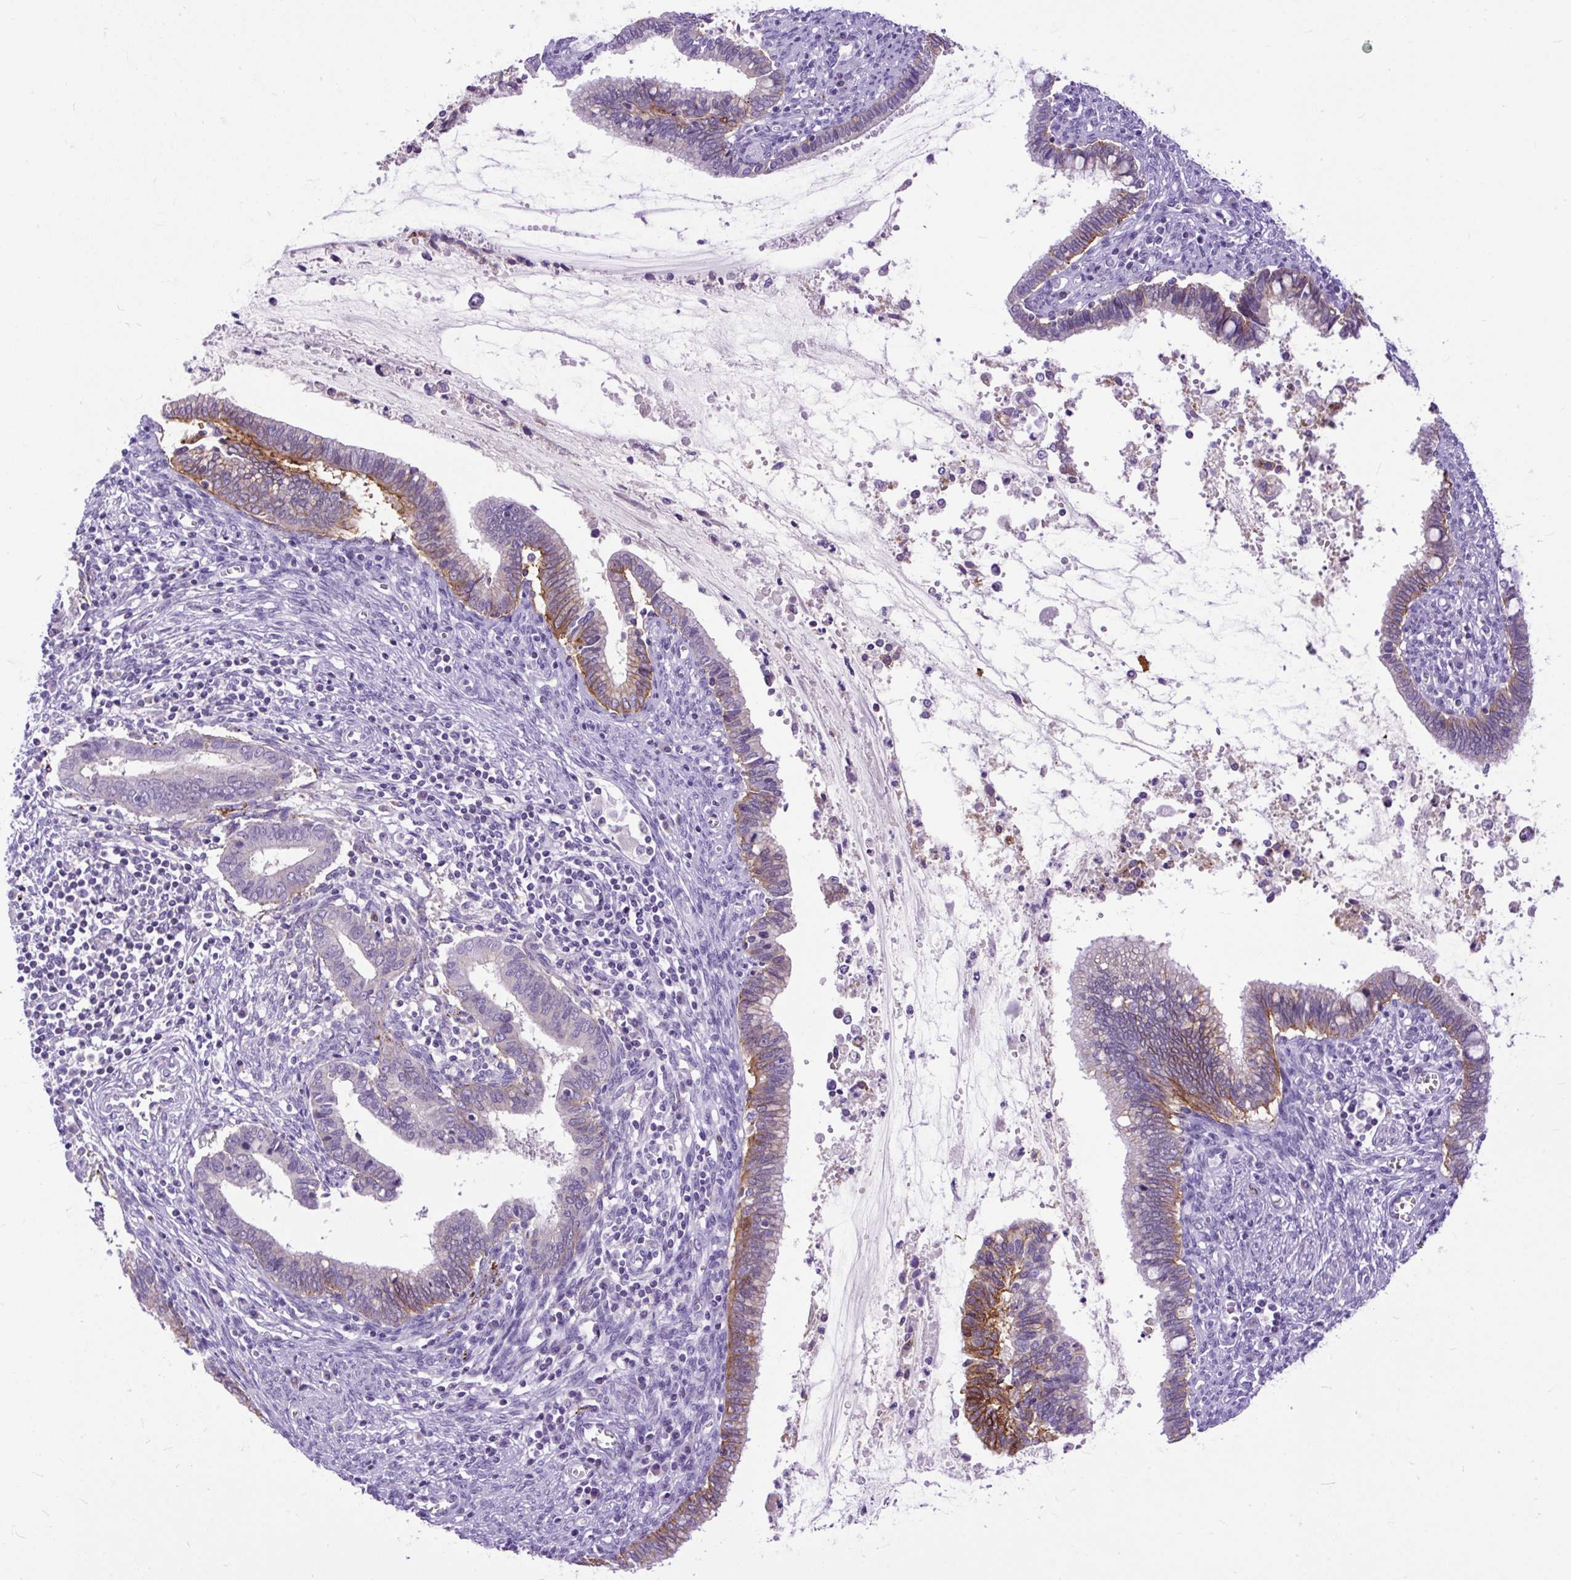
{"staining": {"intensity": "moderate", "quantity": "25%-75%", "location": "cytoplasmic/membranous"}, "tissue": "cervical cancer", "cell_type": "Tumor cells", "image_type": "cancer", "snomed": [{"axis": "morphology", "description": "Adenocarcinoma, NOS"}, {"axis": "topography", "description": "Cervix"}], "caption": "This is an image of IHC staining of cervical cancer (adenocarcinoma), which shows moderate positivity in the cytoplasmic/membranous of tumor cells.", "gene": "ZNF256", "patient": {"sex": "female", "age": 44}}